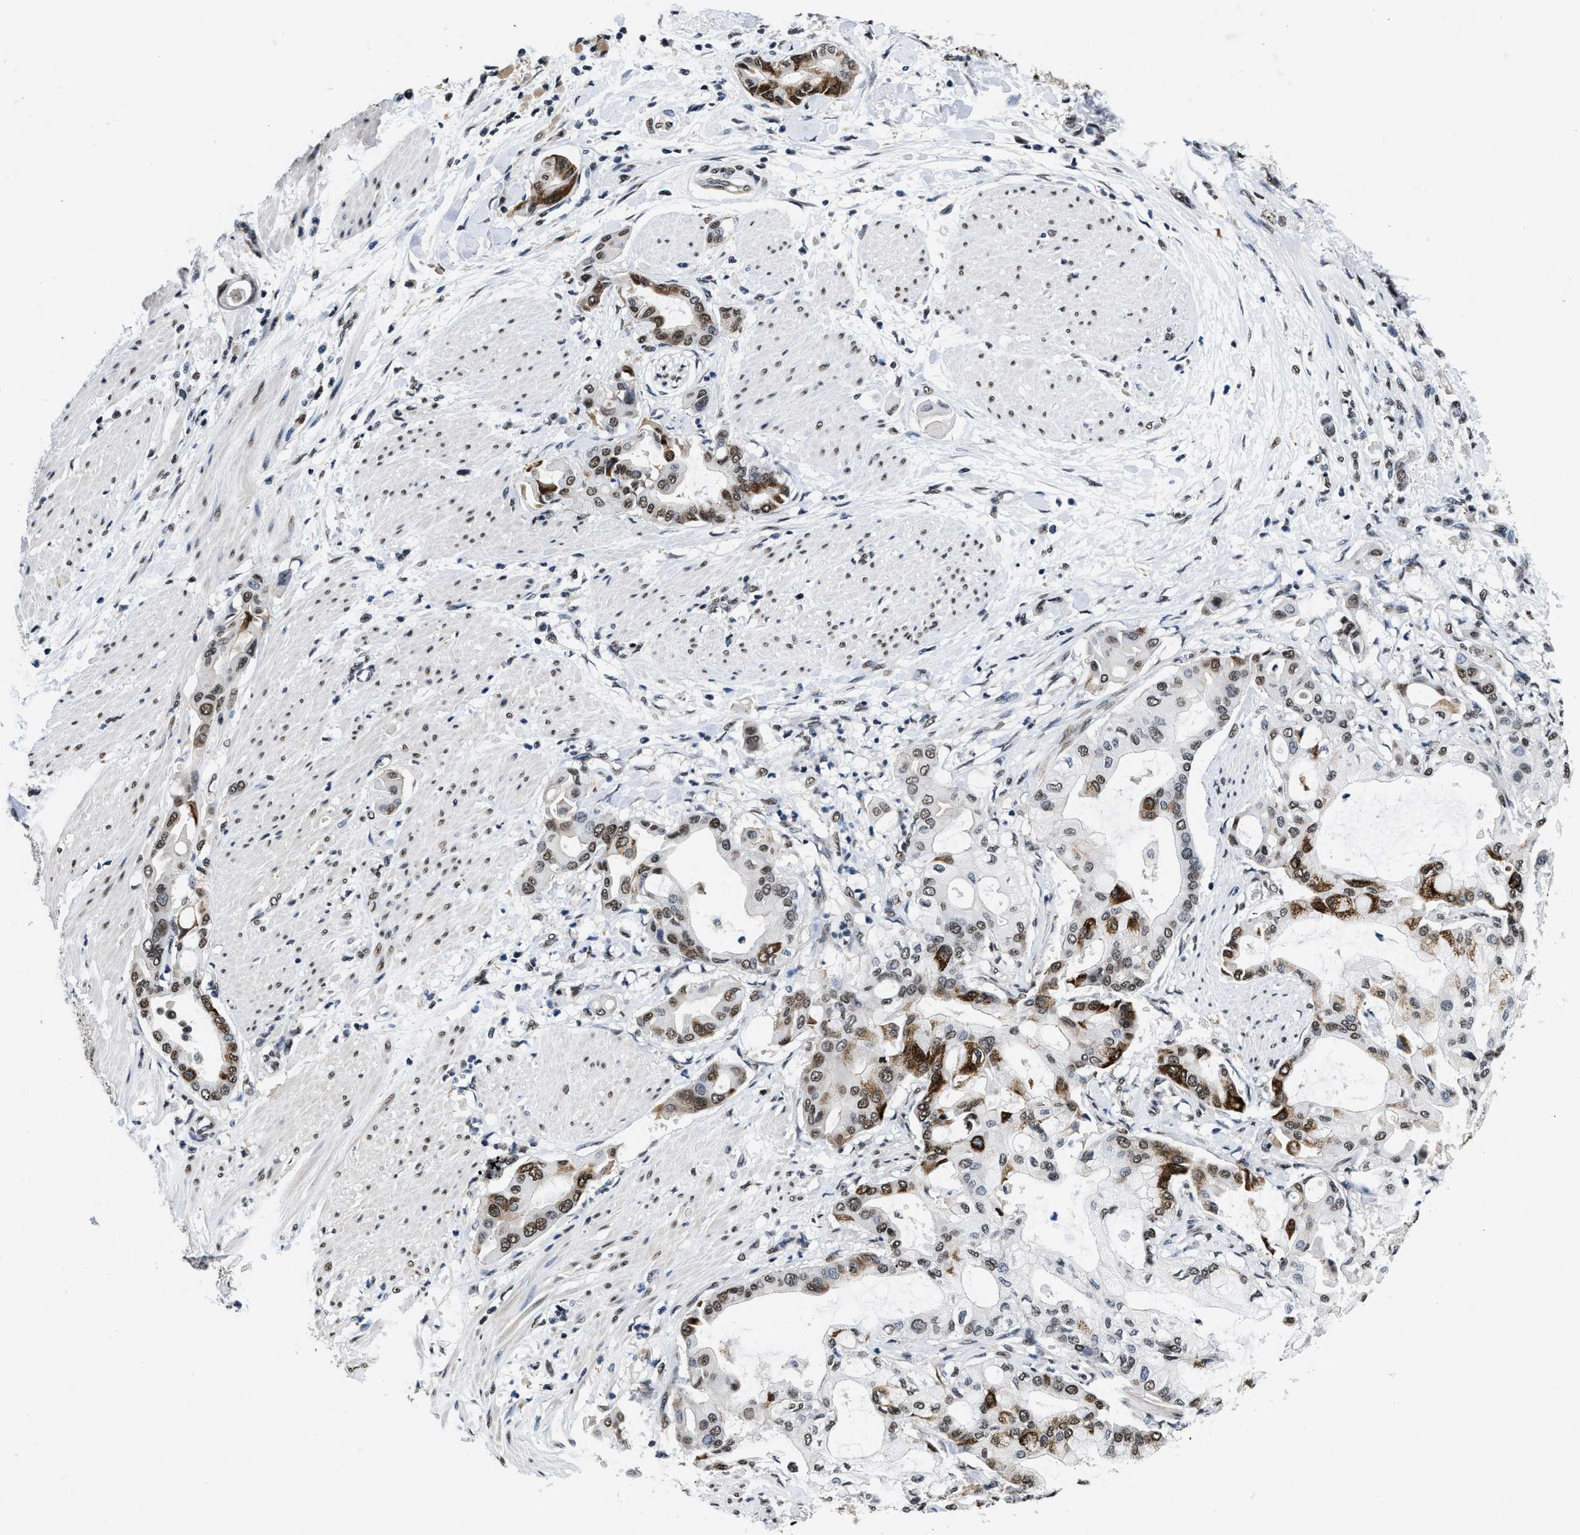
{"staining": {"intensity": "moderate", "quantity": ">75%", "location": "cytoplasmic/membranous,nuclear"}, "tissue": "pancreatic cancer", "cell_type": "Tumor cells", "image_type": "cancer", "snomed": [{"axis": "morphology", "description": "Adenocarcinoma, NOS"}, {"axis": "morphology", "description": "Adenocarcinoma, metastatic, NOS"}, {"axis": "topography", "description": "Lymph node"}, {"axis": "topography", "description": "Pancreas"}, {"axis": "topography", "description": "Duodenum"}], "caption": "A high-resolution photomicrograph shows immunohistochemistry (IHC) staining of metastatic adenocarcinoma (pancreatic), which reveals moderate cytoplasmic/membranous and nuclear expression in about >75% of tumor cells.", "gene": "SUPT16H", "patient": {"sex": "female", "age": 64}}